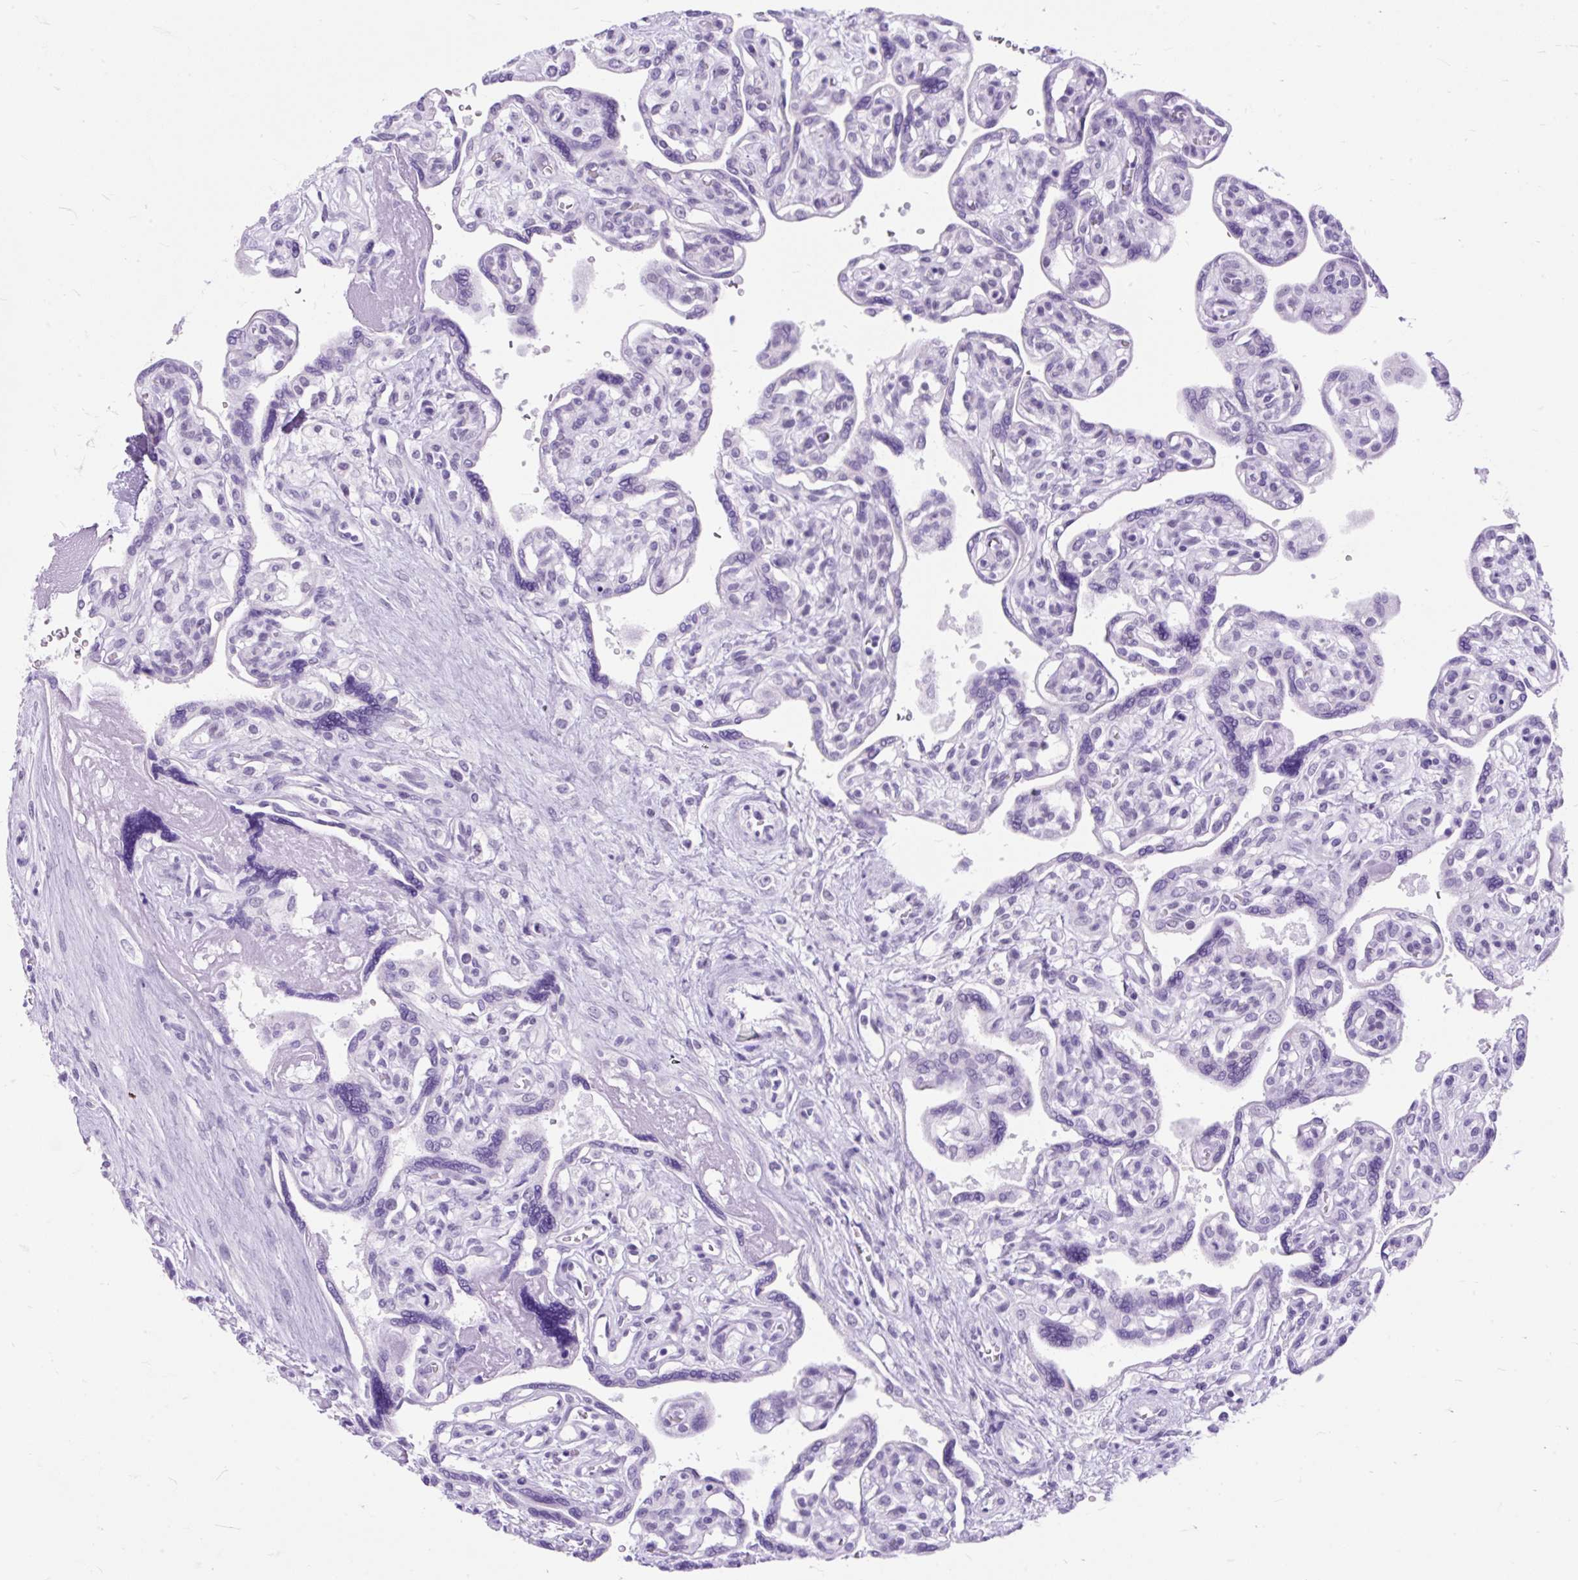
{"staining": {"intensity": "negative", "quantity": "none", "location": "none"}, "tissue": "placenta", "cell_type": "Decidual cells", "image_type": "normal", "snomed": [{"axis": "morphology", "description": "Normal tissue, NOS"}, {"axis": "topography", "description": "Placenta"}], "caption": "This is an immunohistochemistry photomicrograph of unremarkable human placenta. There is no staining in decidual cells.", "gene": "SCGB1A1", "patient": {"sex": "female", "age": 39}}